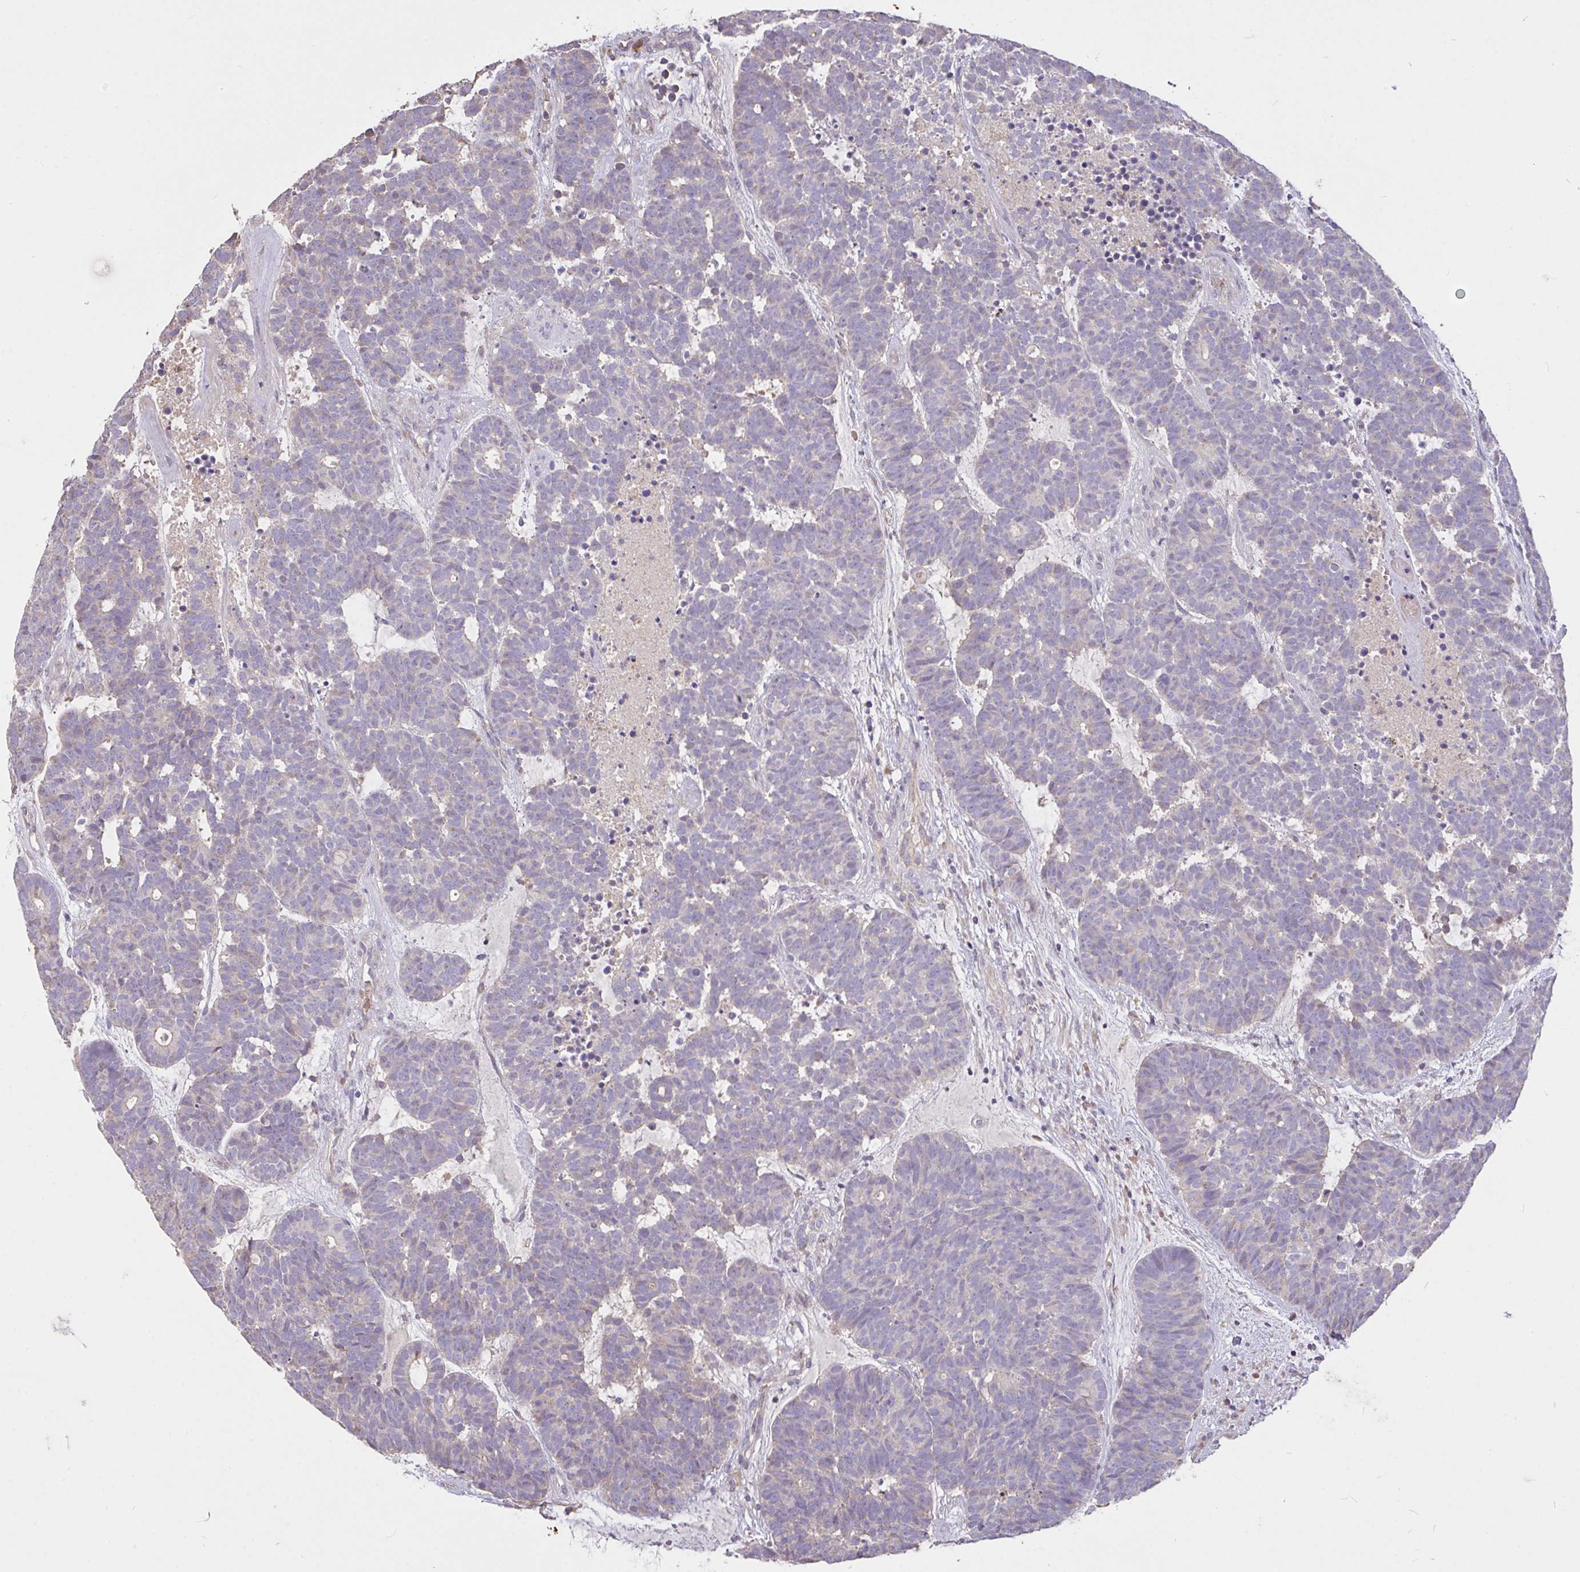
{"staining": {"intensity": "negative", "quantity": "none", "location": "none"}, "tissue": "head and neck cancer", "cell_type": "Tumor cells", "image_type": "cancer", "snomed": [{"axis": "morphology", "description": "Adenocarcinoma, NOS"}, {"axis": "topography", "description": "Head-Neck"}], "caption": "A histopathology image of head and neck cancer (adenocarcinoma) stained for a protein demonstrates no brown staining in tumor cells. (DAB (3,3'-diaminobenzidine) immunohistochemistry visualized using brightfield microscopy, high magnification).", "gene": "FCER1A", "patient": {"sex": "female", "age": 81}}